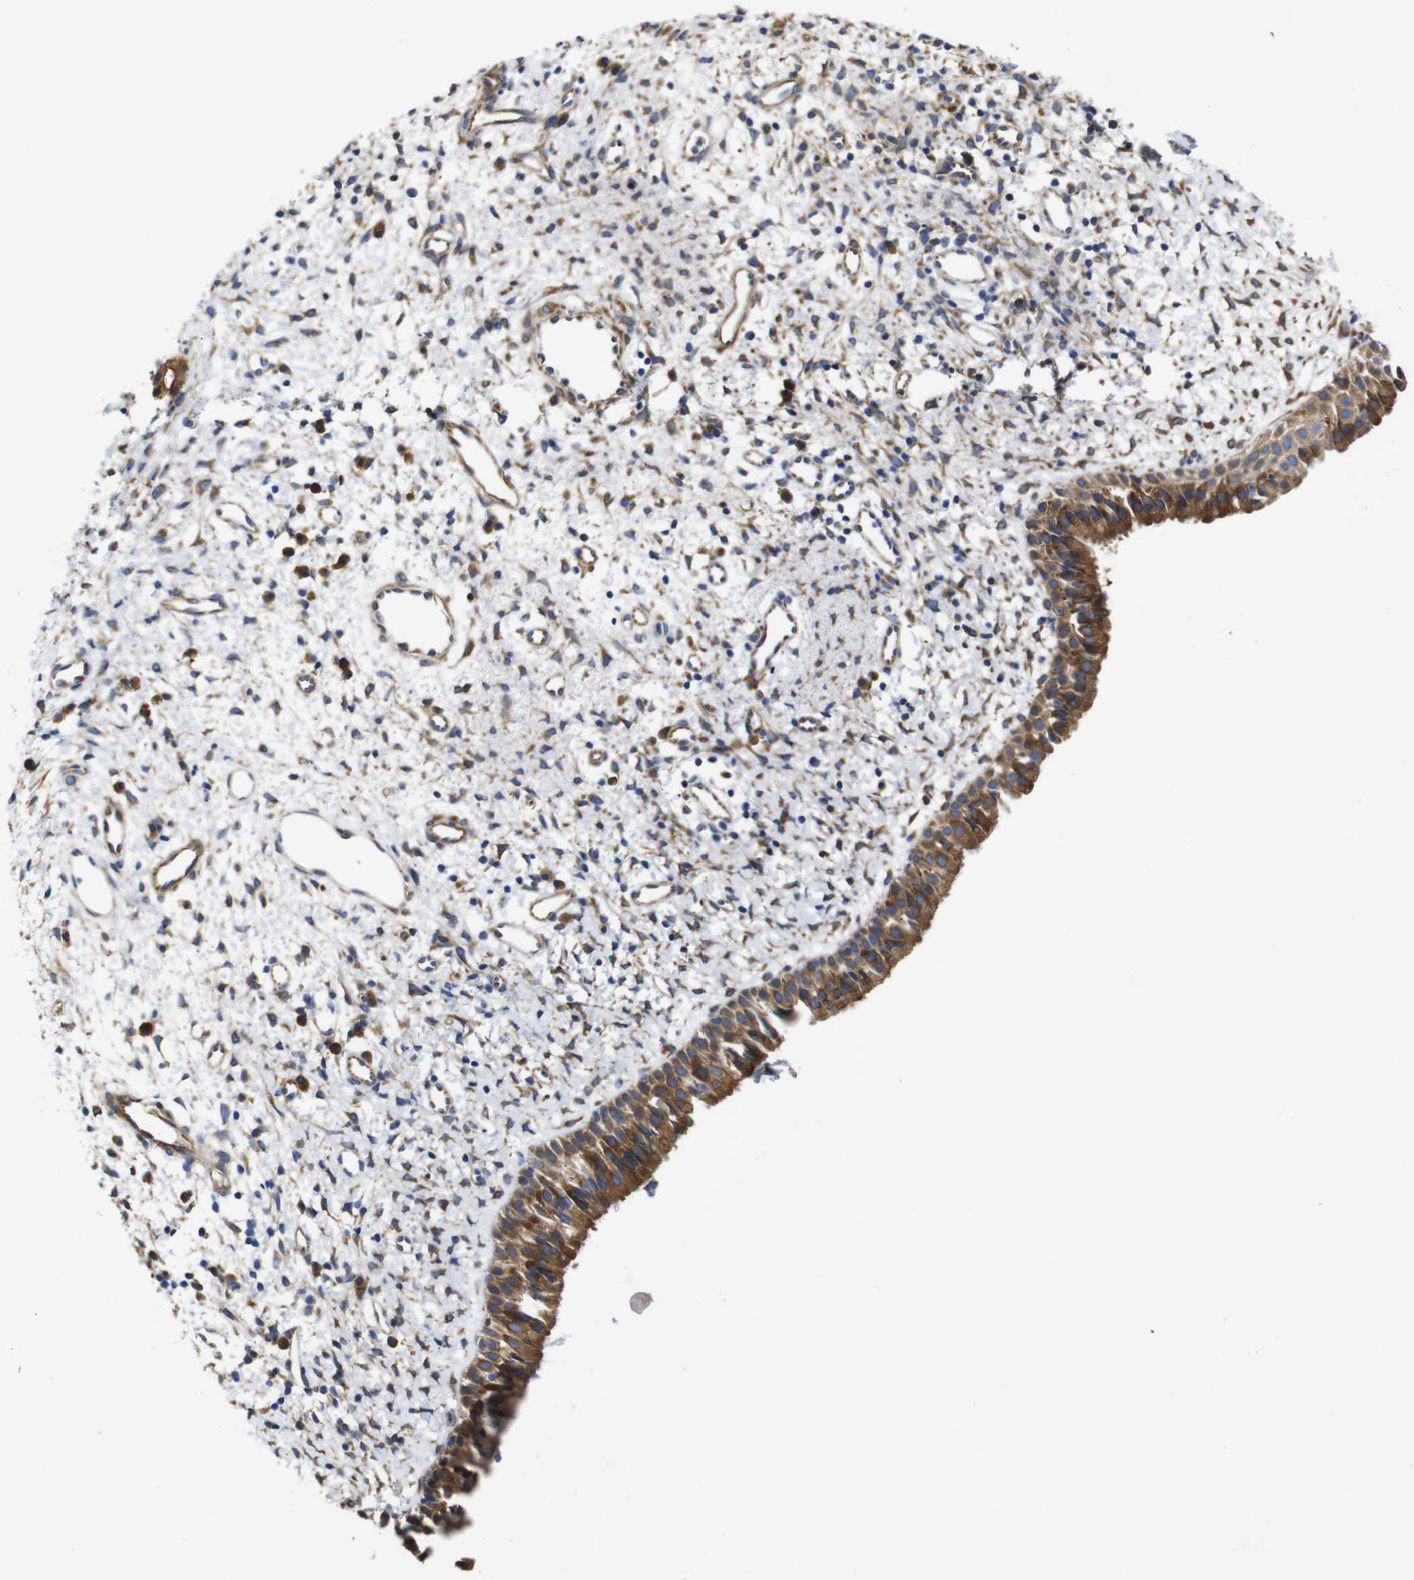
{"staining": {"intensity": "moderate", "quantity": ">75%", "location": "cytoplasmic/membranous"}, "tissue": "nasopharynx", "cell_type": "Respiratory epithelial cells", "image_type": "normal", "snomed": [{"axis": "morphology", "description": "Normal tissue, NOS"}, {"axis": "topography", "description": "Nasopharynx"}], "caption": "A high-resolution photomicrograph shows immunohistochemistry (IHC) staining of unremarkable nasopharynx, which reveals moderate cytoplasmic/membranous staining in about >75% of respiratory epithelial cells.", "gene": "CLCC1", "patient": {"sex": "male", "age": 22}}